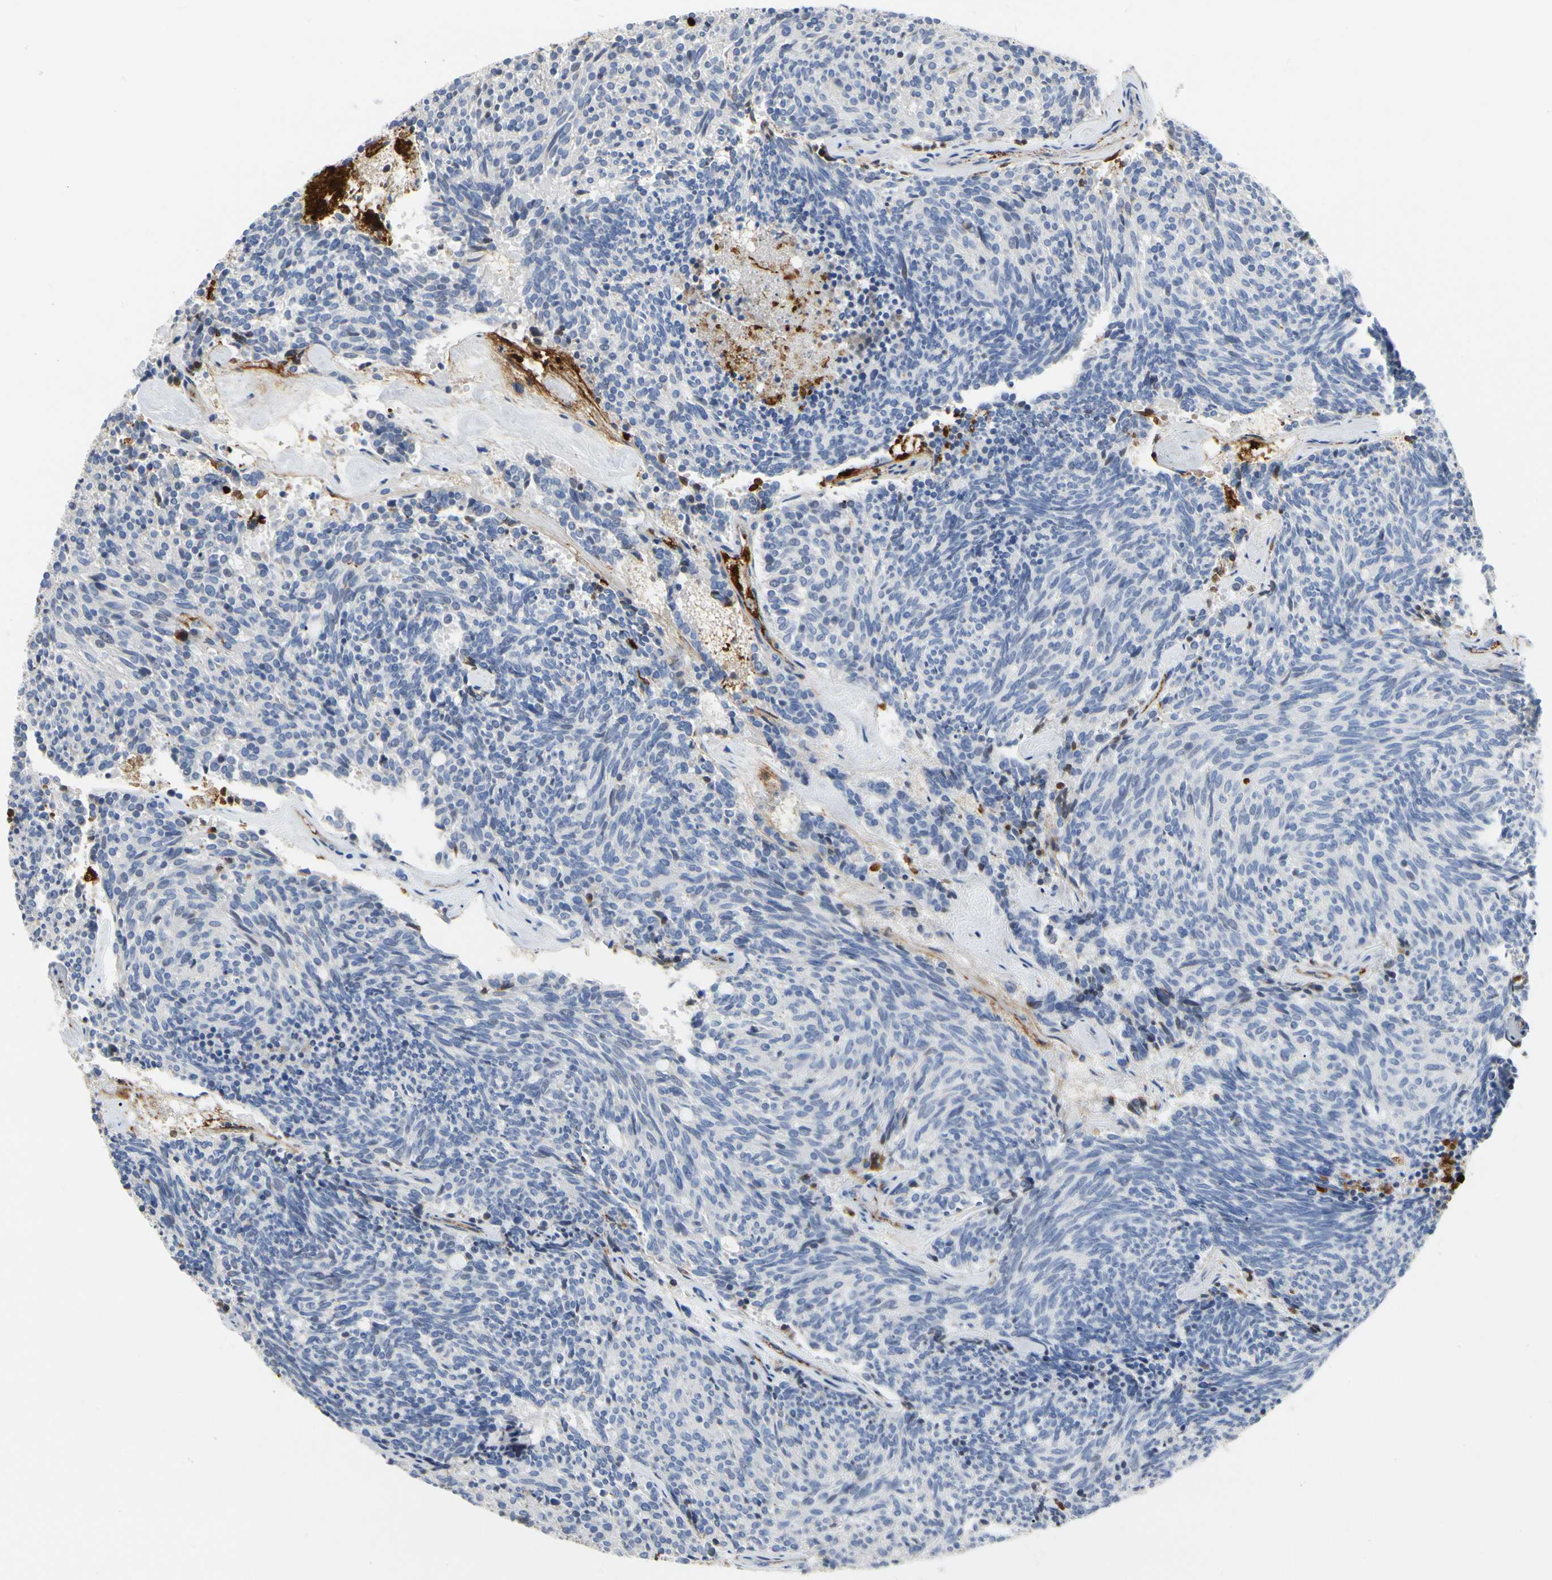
{"staining": {"intensity": "negative", "quantity": "none", "location": "none"}, "tissue": "carcinoid", "cell_type": "Tumor cells", "image_type": "cancer", "snomed": [{"axis": "morphology", "description": "Carcinoid, malignant, NOS"}, {"axis": "topography", "description": "Pancreas"}], "caption": "Malignant carcinoid was stained to show a protein in brown. There is no significant positivity in tumor cells. The staining is performed using DAB (3,3'-diaminobenzidine) brown chromogen with nuclei counter-stained in using hematoxylin.", "gene": "FGB", "patient": {"sex": "female", "age": 54}}